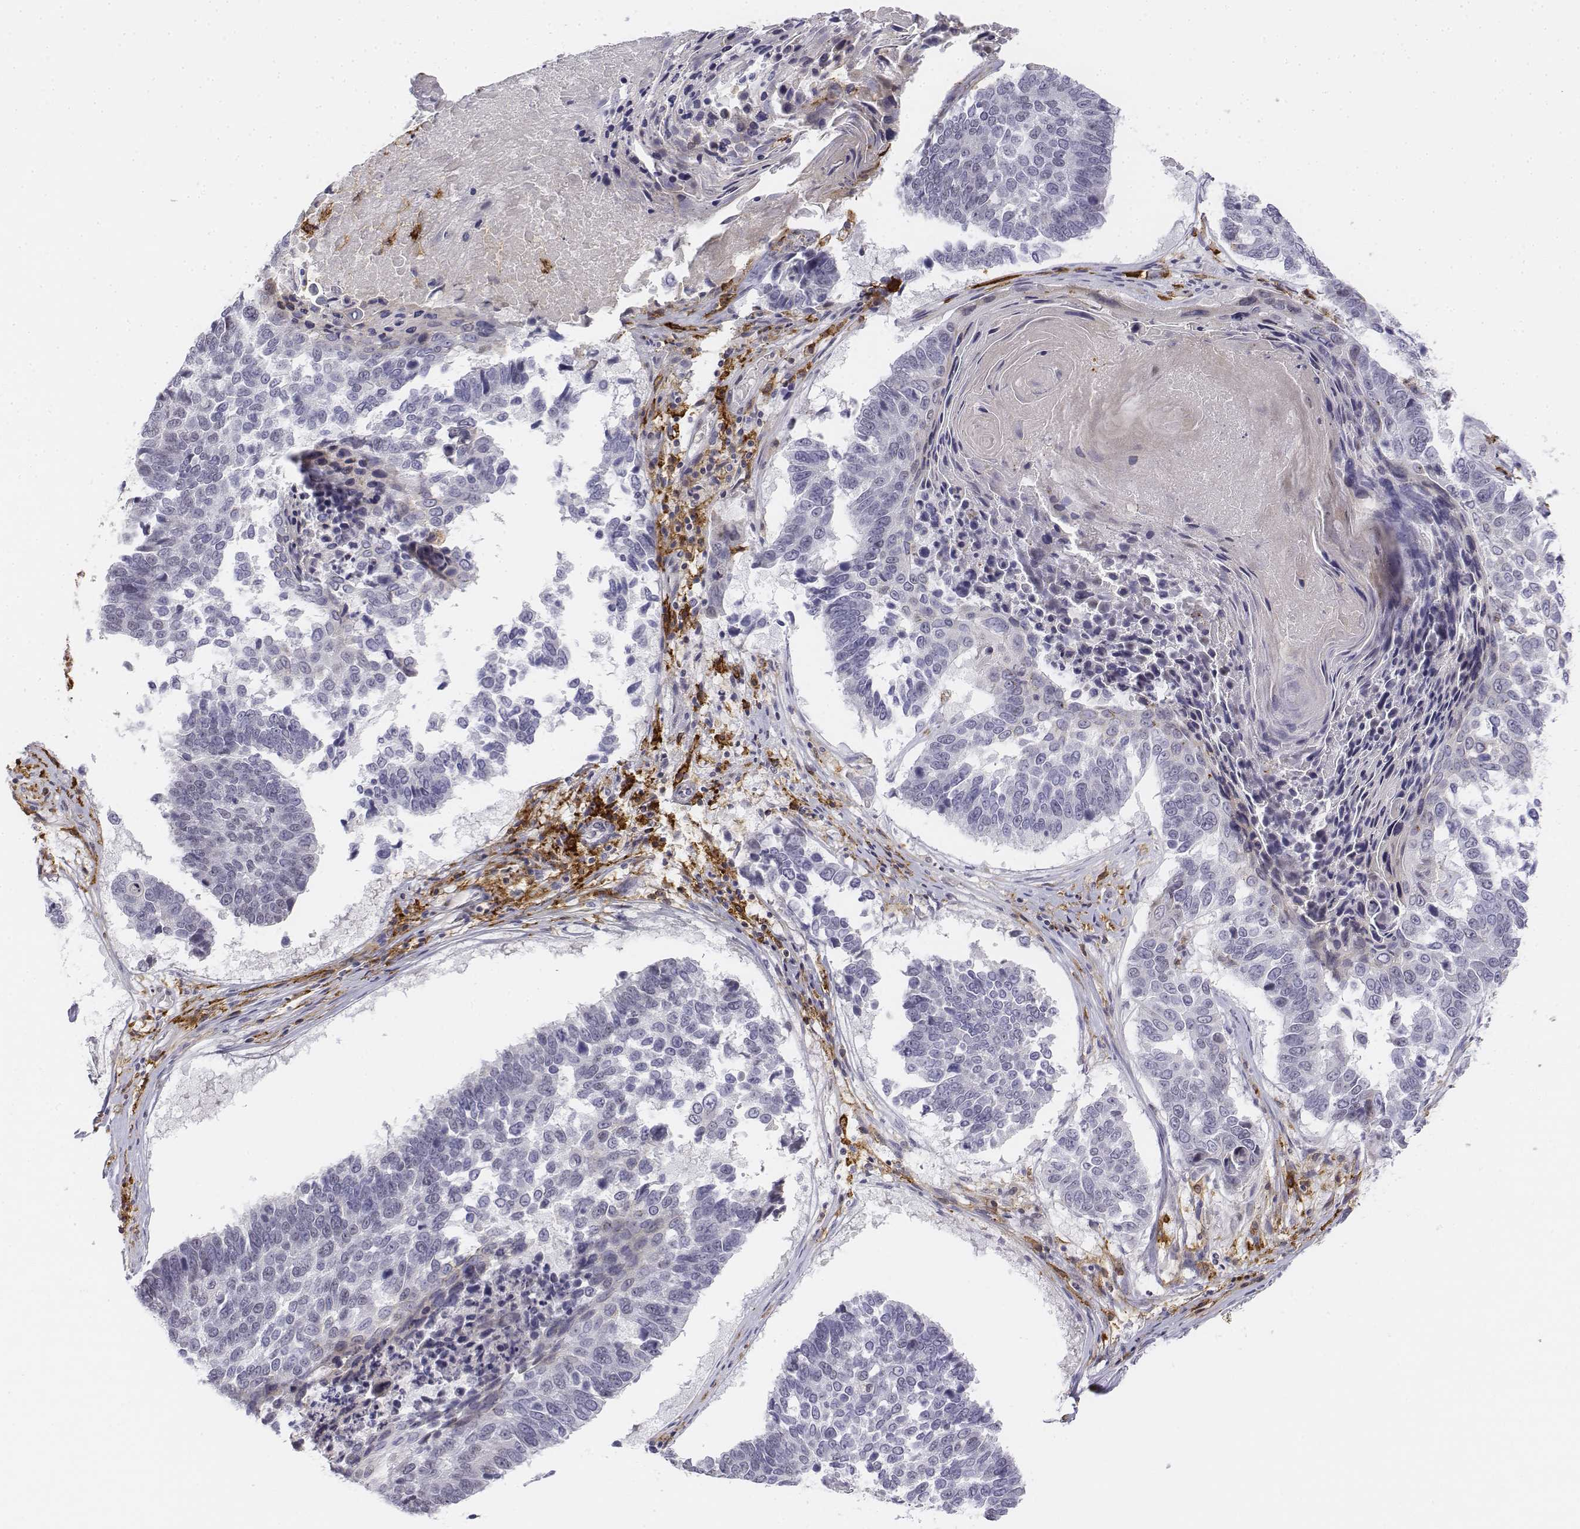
{"staining": {"intensity": "negative", "quantity": "none", "location": "none"}, "tissue": "lung cancer", "cell_type": "Tumor cells", "image_type": "cancer", "snomed": [{"axis": "morphology", "description": "Squamous cell carcinoma, NOS"}, {"axis": "topography", "description": "Lung"}], "caption": "Squamous cell carcinoma (lung) stained for a protein using immunohistochemistry (IHC) demonstrates no expression tumor cells.", "gene": "CD14", "patient": {"sex": "male", "age": 73}}